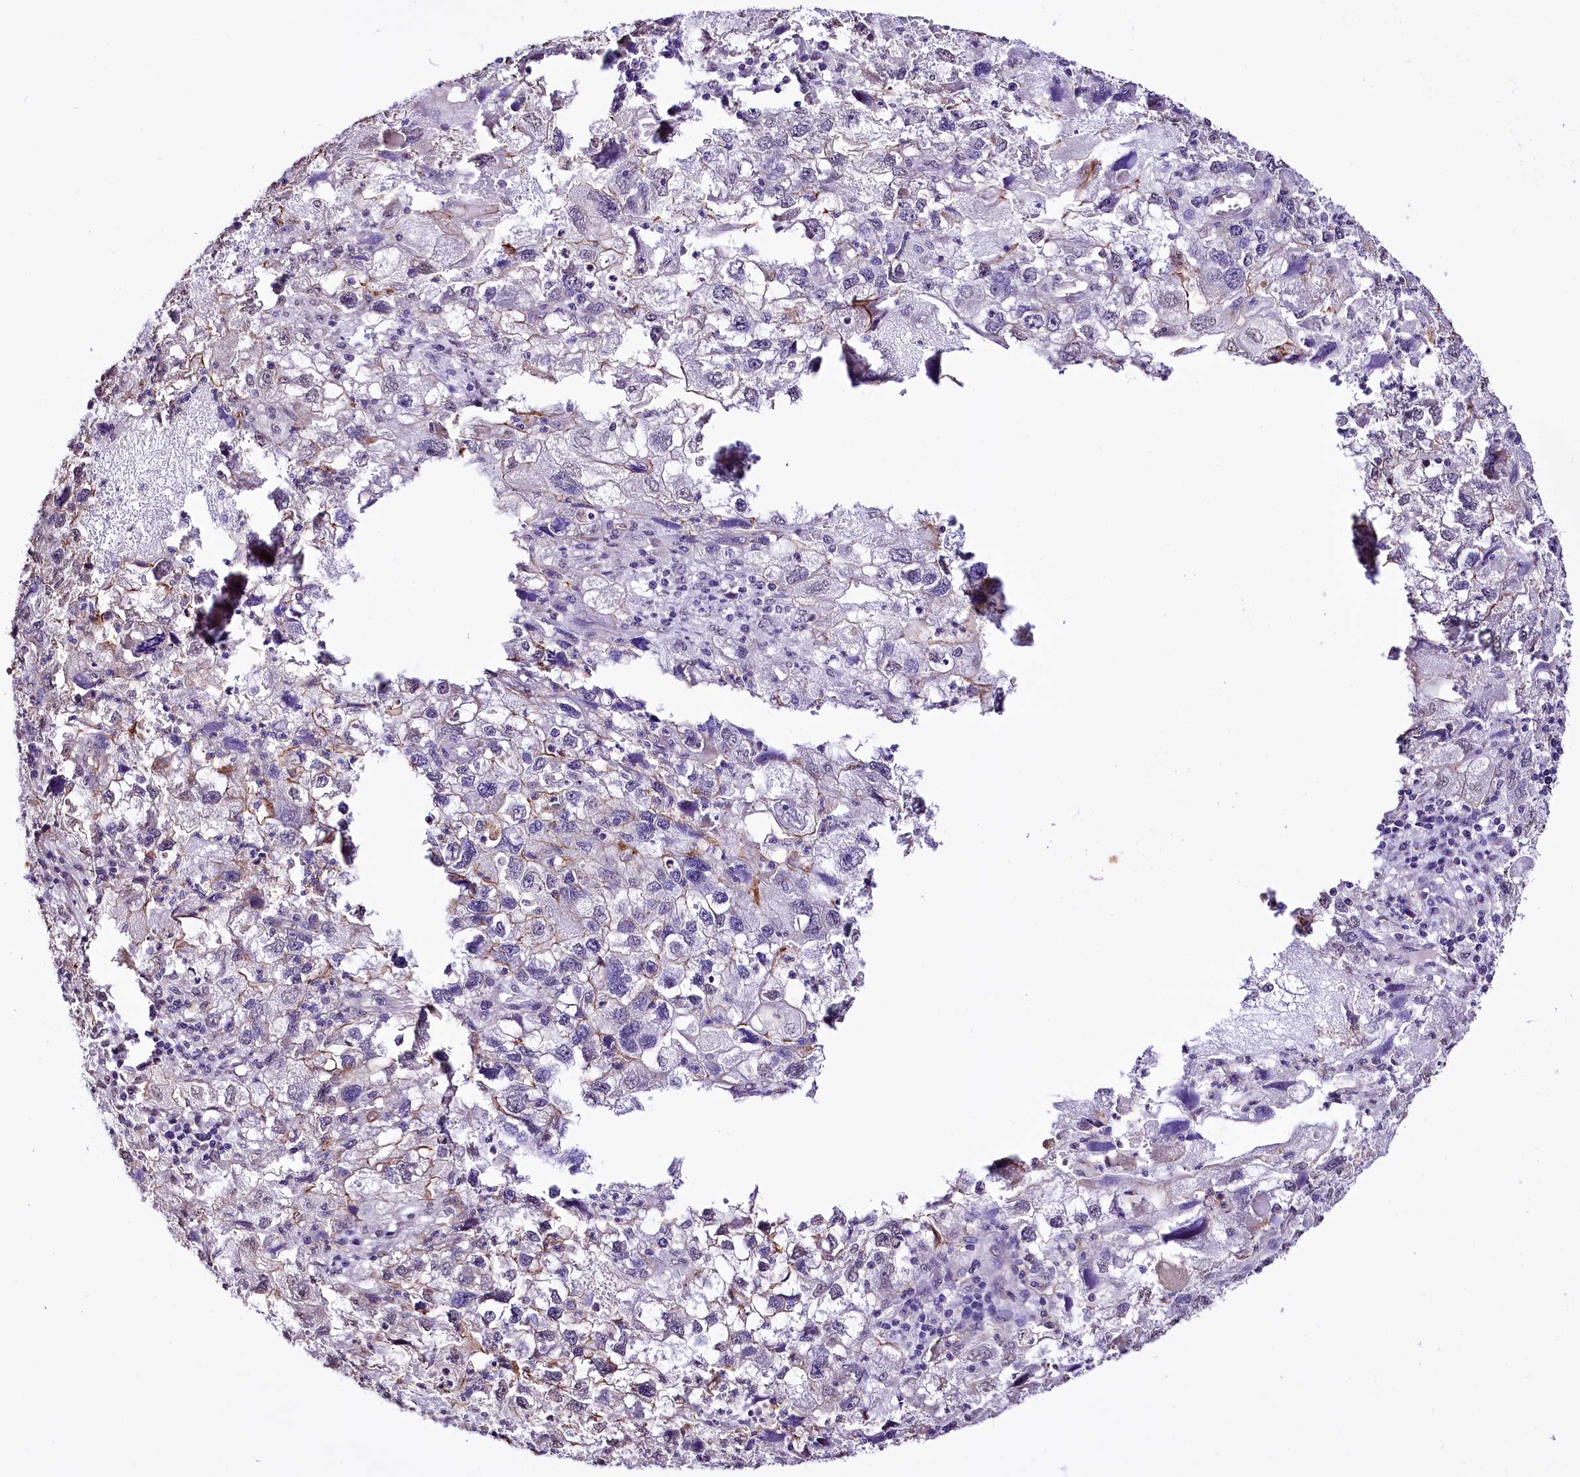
{"staining": {"intensity": "negative", "quantity": "none", "location": "none"}, "tissue": "endometrial cancer", "cell_type": "Tumor cells", "image_type": "cancer", "snomed": [{"axis": "morphology", "description": "Adenocarcinoma, NOS"}, {"axis": "topography", "description": "Endometrium"}], "caption": "An image of endometrial cancer (adenocarcinoma) stained for a protein shows no brown staining in tumor cells.", "gene": "ST7", "patient": {"sex": "female", "age": 49}}